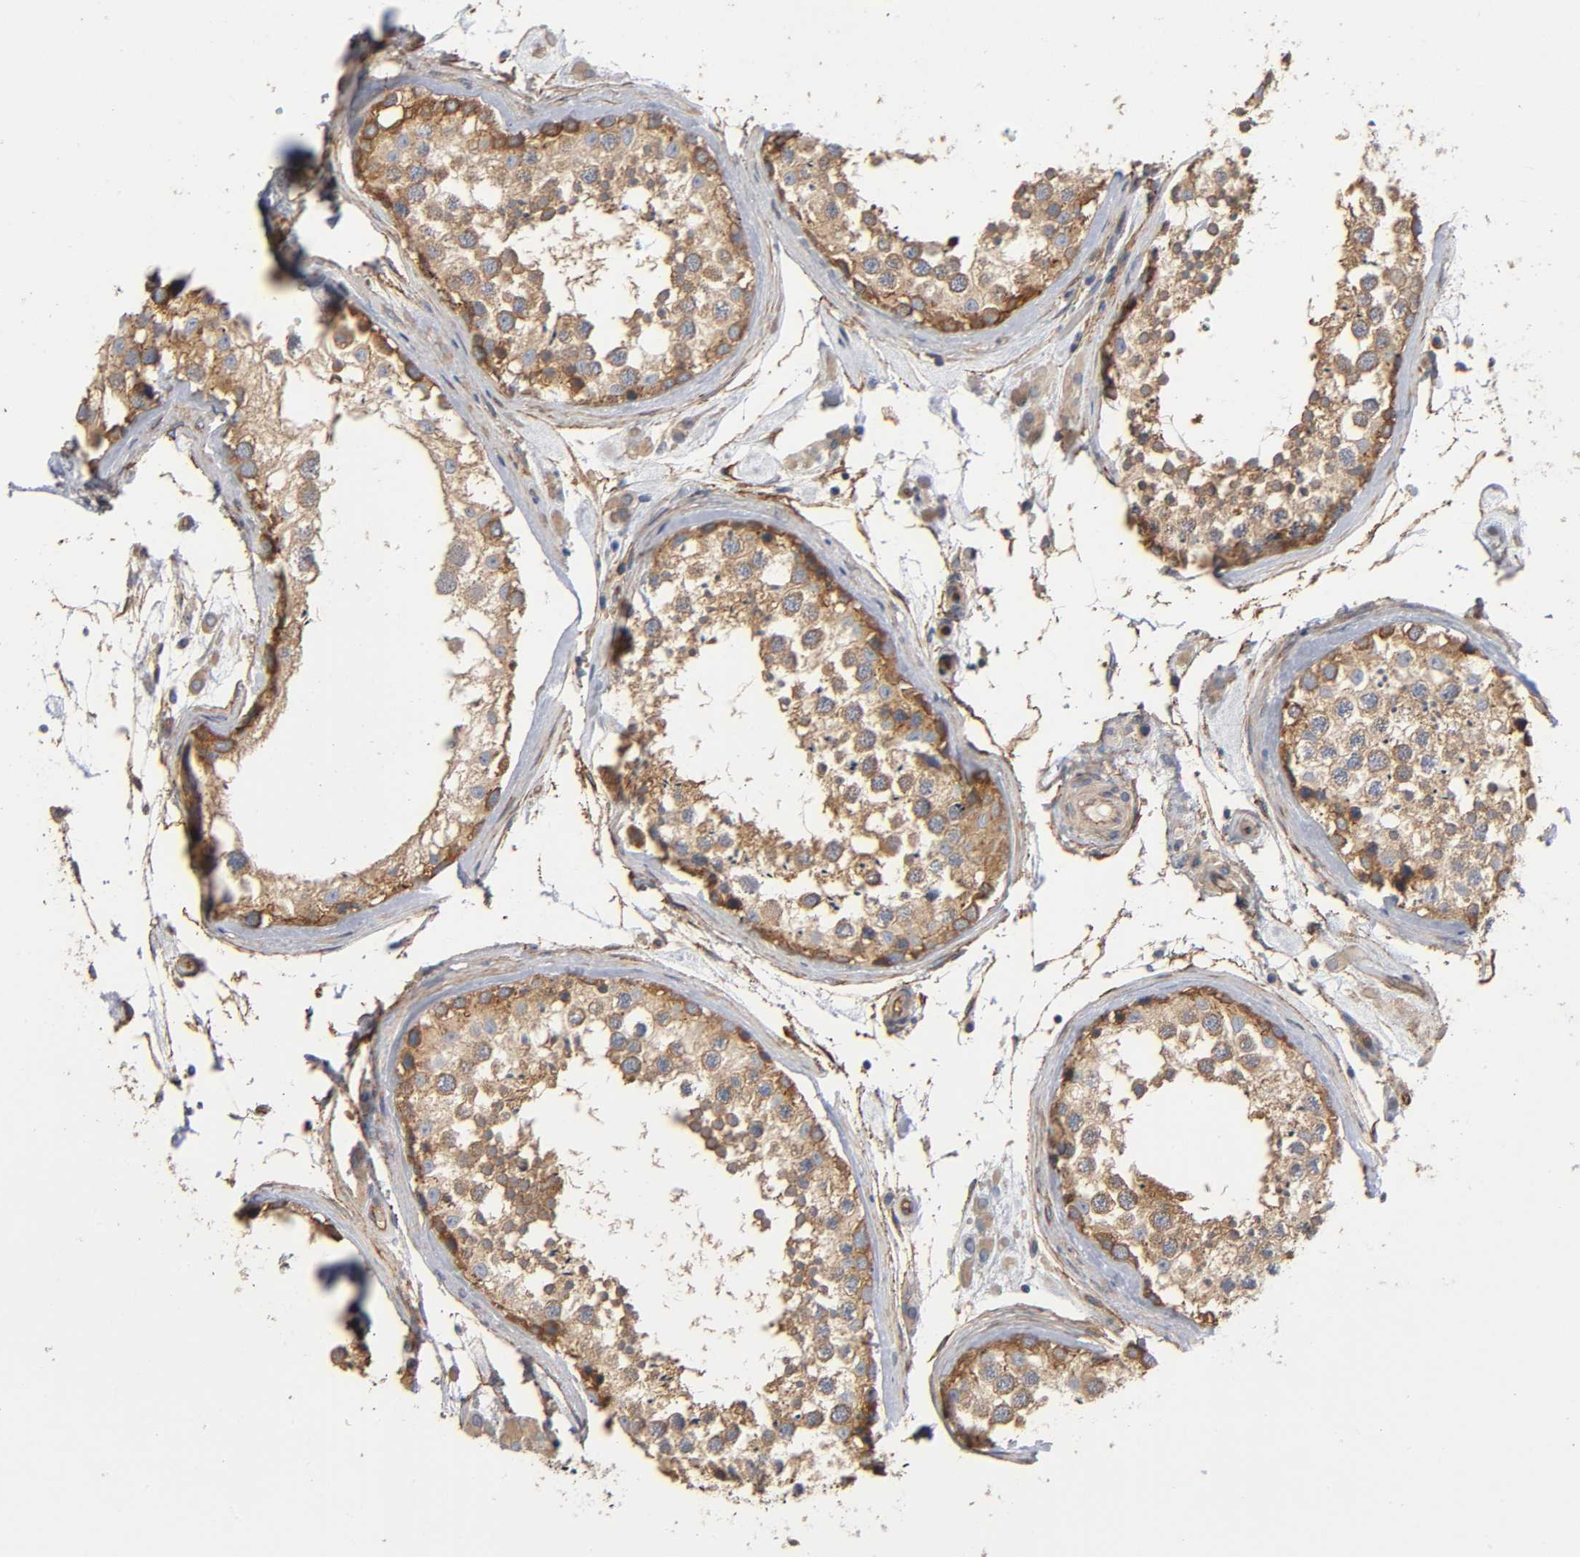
{"staining": {"intensity": "moderate", "quantity": ">75%", "location": "cytoplasmic/membranous"}, "tissue": "testis", "cell_type": "Cells in seminiferous ducts", "image_type": "normal", "snomed": [{"axis": "morphology", "description": "Normal tissue, NOS"}, {"axis": "topography", "description": "Testis"}], "caption": "High-magnification brightfield microscopy of unremarkable testis stained with DAB (brown) and counterstained with hematoxylin (blue). cells in seminiferous ducts exhibit moderate cytoplasmic/membranous staining is identified in approximately>75% of cells. Using DAB (3,3'-diaminobenzidine) (brown) and hematoxylin (blue) stains, captured at high magnification using brightfield microscopy.", "gene": "MARS1", "patient": {"sex": "male", "age": 46}}